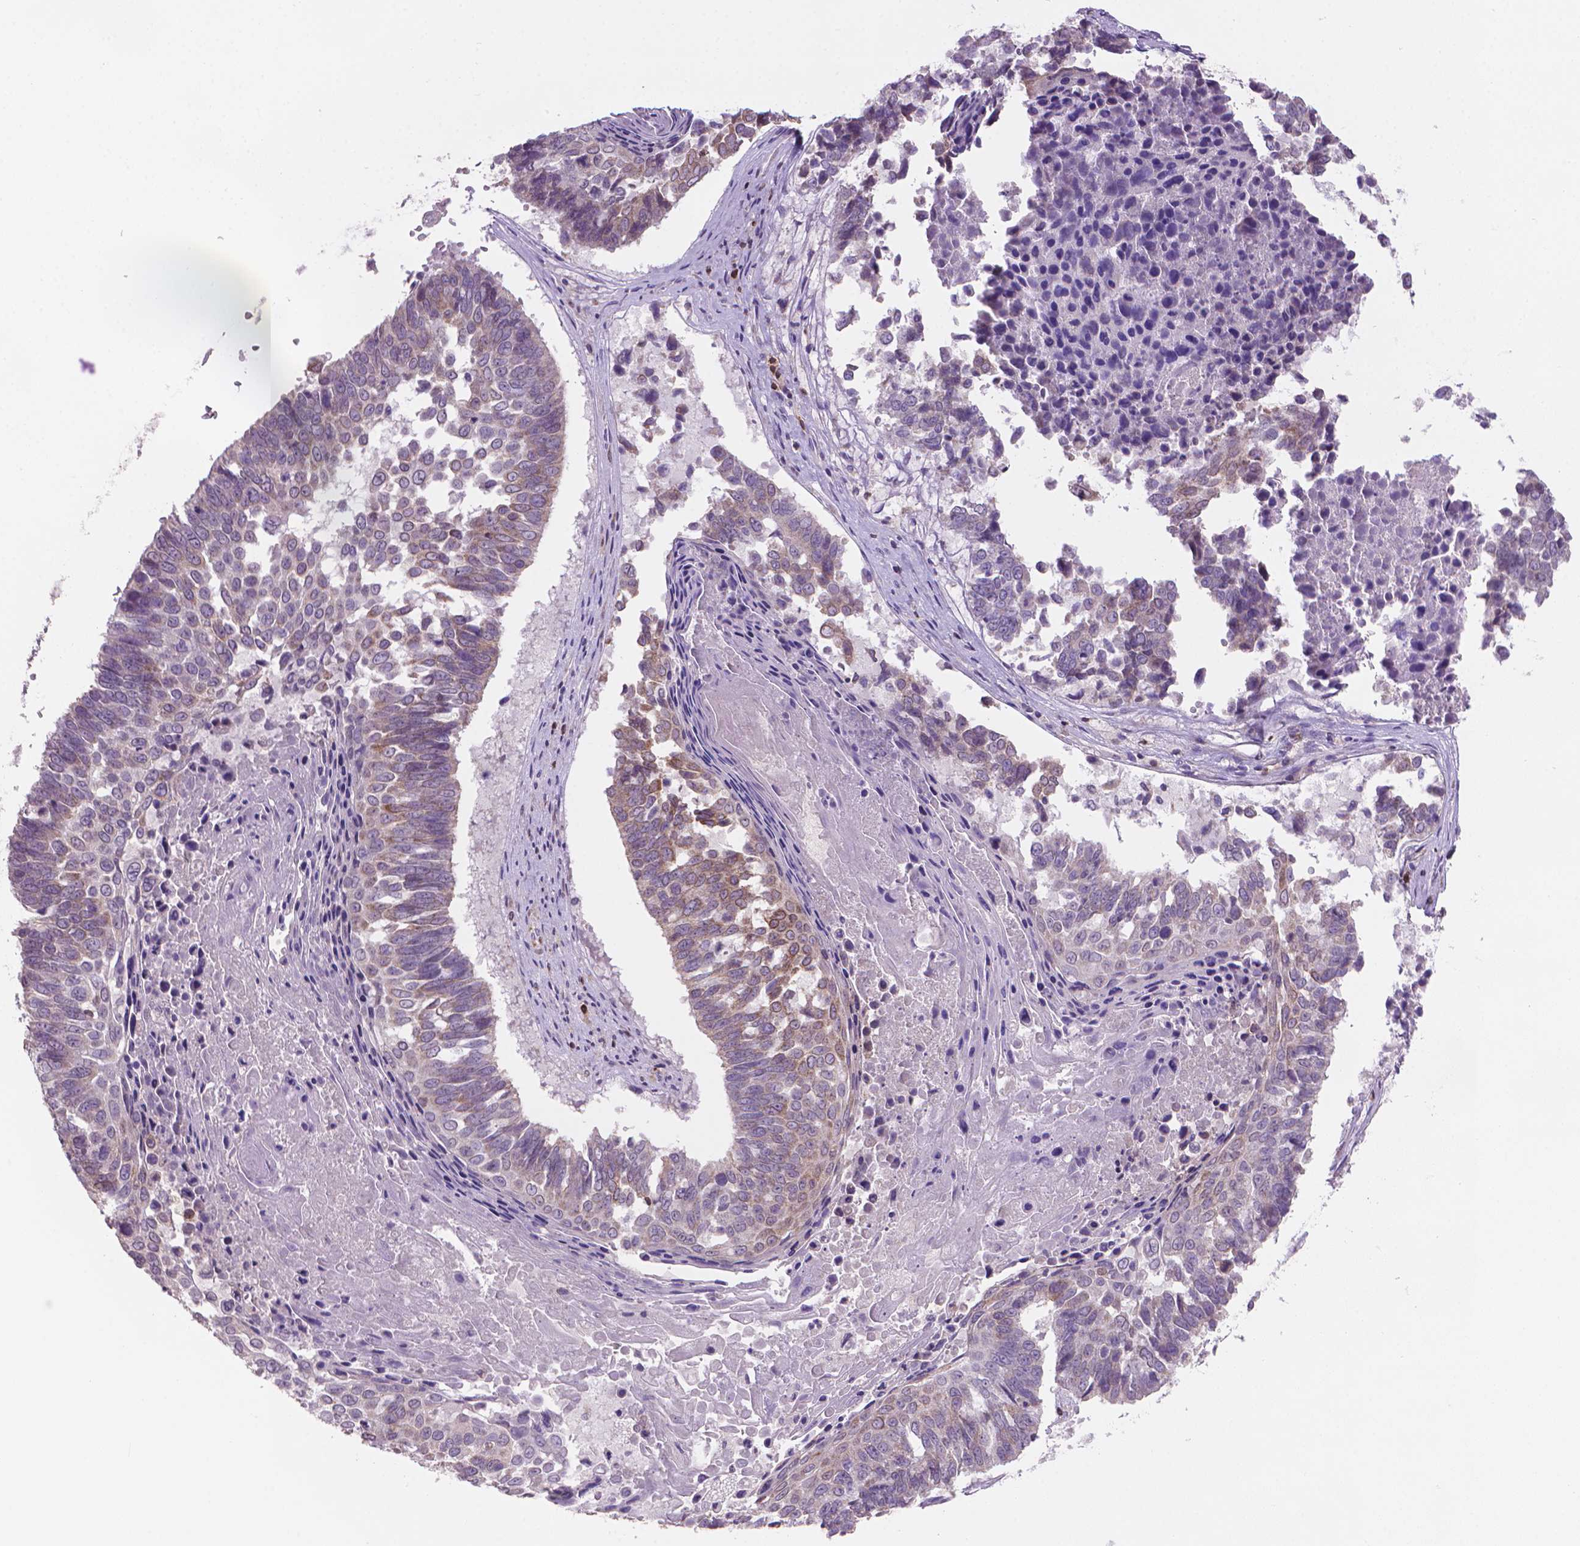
{"staining": {"intensity": "weak", "quantity": "<25%", "location": "cytoplasmic/membranous"}, "tissue": "lung cancer", "cell_type": "Tumor cells", "image_type": "cancer", "snomed": [{"axis": "morphology", "description": "Squamous cell carcinoma, NOS"}, {"axis": "topography", "description": "Lung"}], "caption": "A high-resolution micrograph shows IHC staining of lung squamous cell carcinoma, which displays no significant expression in tumor cells.", "gene": "BCL2", "patient": {"sex": "male", "age": 73}}